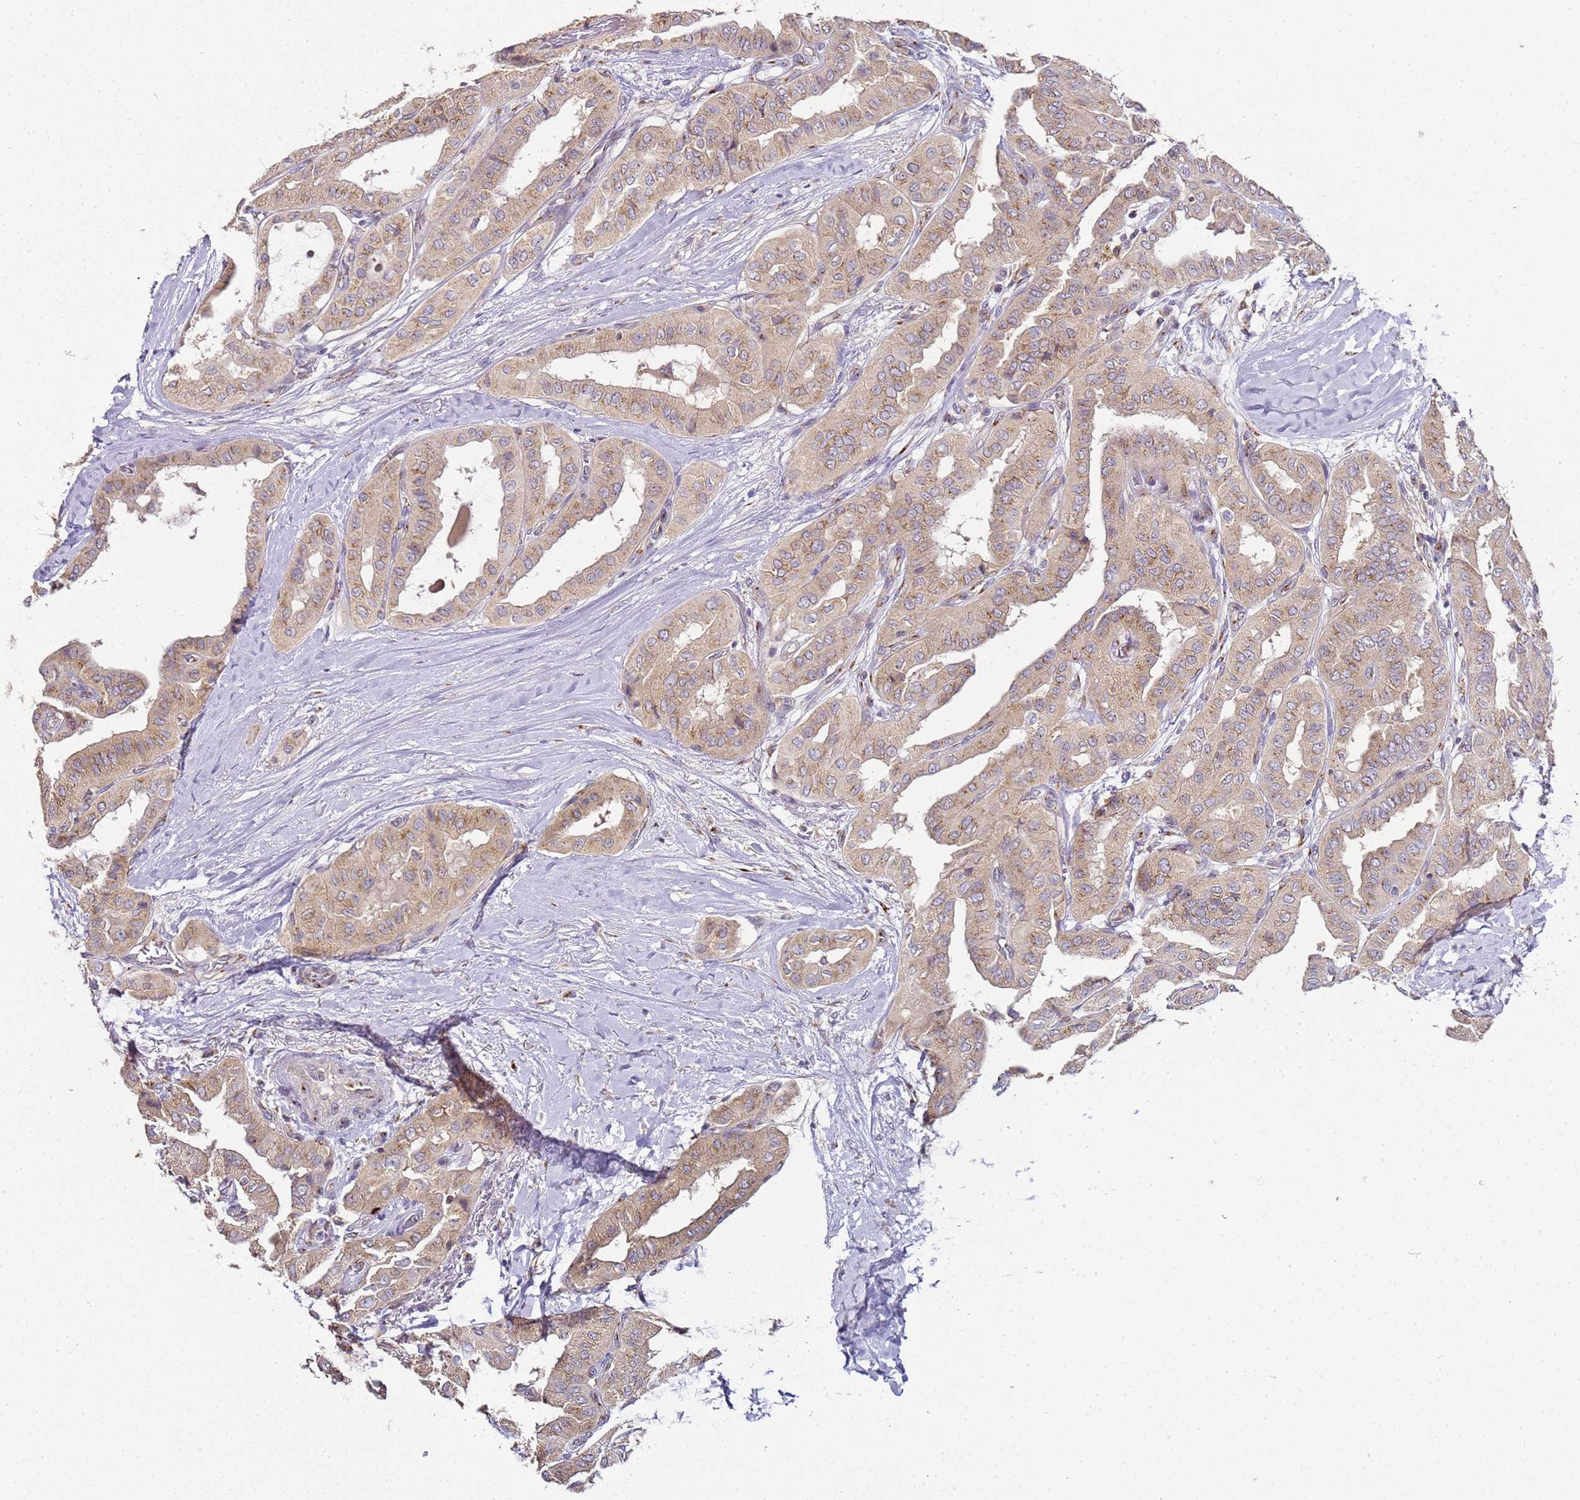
{"staining": {"intensity": "weak", "quantity": "<25%", "location": "cytoplasmic/membranous"}, "tissue": "thyroid cancer", "cell_type": "Tumor cells", "image_type": "cancer", "snomed": [{"axis": "morphology", "description": "Papillary adenocarcinoma, NOS"}, {"axis": "topography", "description": "Thyroid gland"}], "caption": "This histopathology image is of thyroid cancer (papillary adenocarcinoma) stained with IHC to label a protein in brown with the nuclei are counter-stained blue. There is no positivity in tumor cells.", "gene": "MRPL49", "patient": {"sex": "female", "age": 59}}